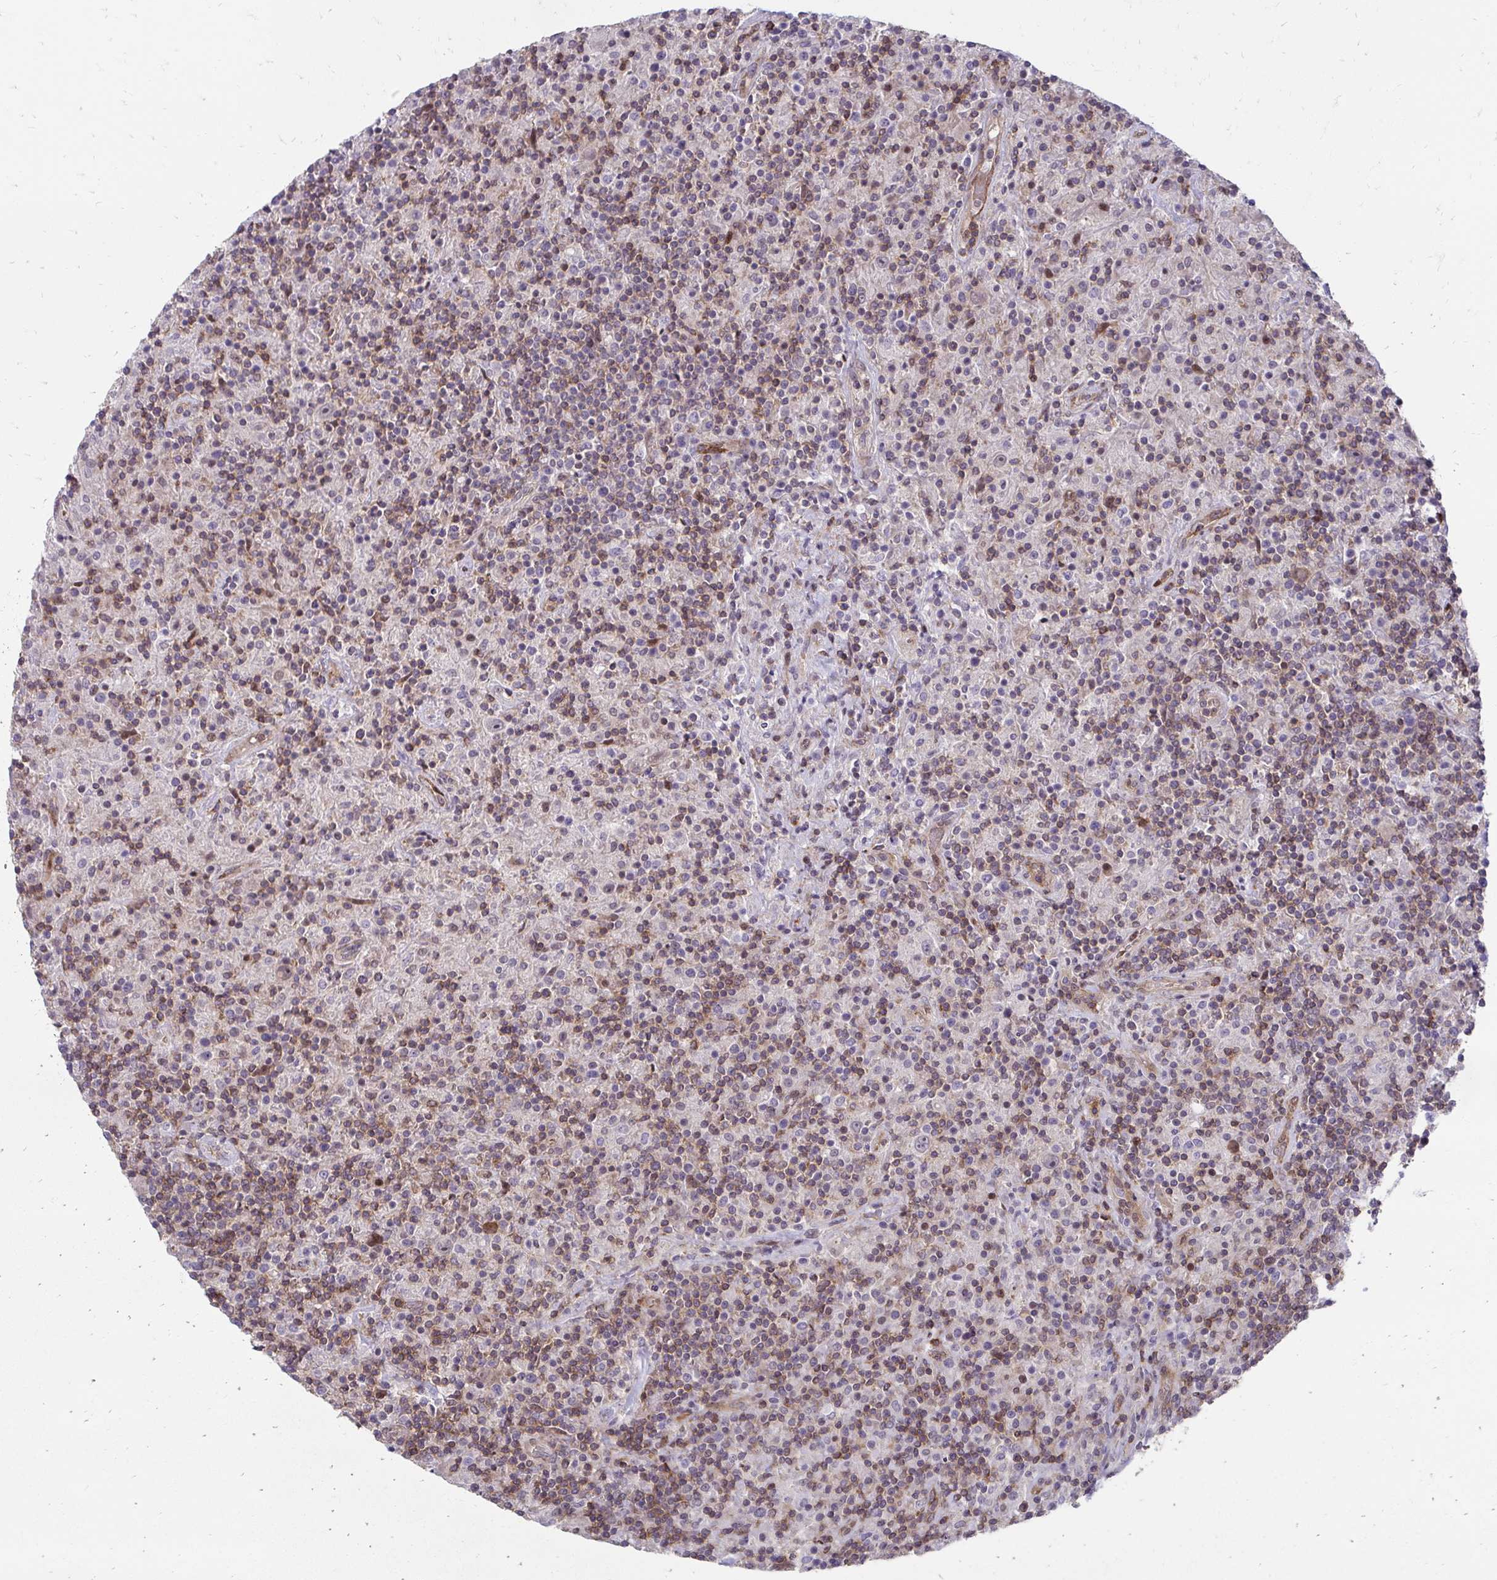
{"staining": {"intensity": "moderate", "quantity": "<25%", "location": "nuclear"}, "tissue": "lymphoma", "cell_type": "Tumor cells", "image_type": "cancer", "snomed": [{"axis": "morphology", "description": "Hodgkin's disease, NOS"}, {"axis": "topography", "description": "Lymph node"}], "caption": "Protein expression analysis of Hodgkin's disease displays moderate nuclear positivity in approximately <25% of tumor cells.", "gene": "FOXN3", "patient": {"sex": "male", "age": 70}}